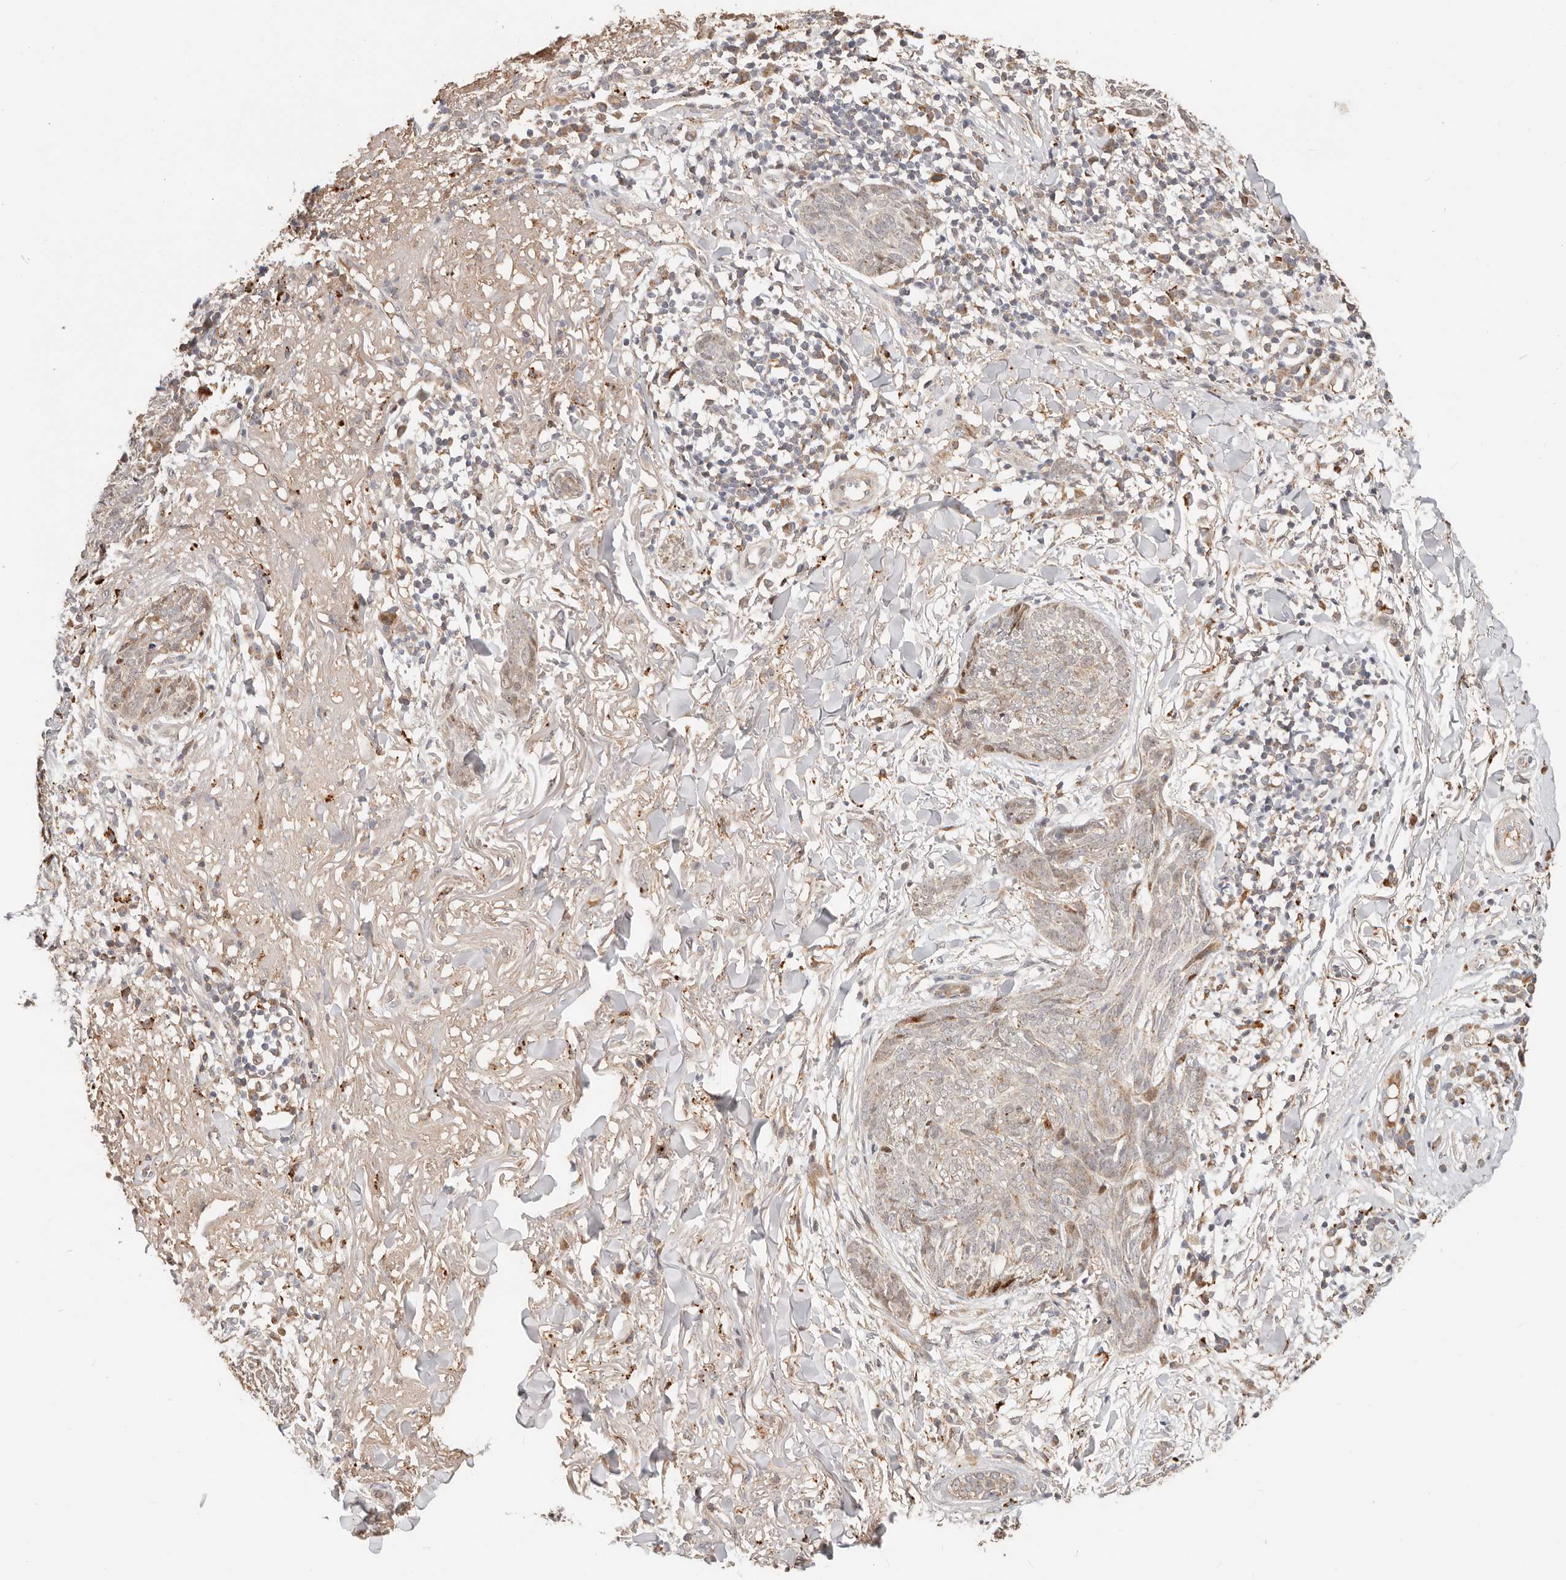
{"staining": {"intensity": "weak", "quantity": "<25%", "location": "cytoplasmic/membranous,nuclear"}, "tissue": "skin cancer", "cell_type": "Tumor cells", "image_type": "cancer", "snomed": [{"axis": "morphology", "description": "Basal cell carcinoma"}, {"axis": "topography", "description": "Skin"}], "caption": "The photomicrograph exhibits no staining of tumor cells in skin cancer (basal cell carcinoma).", "gene": "ZRANB1", "patient": {"sex": "male", "age": 85}}